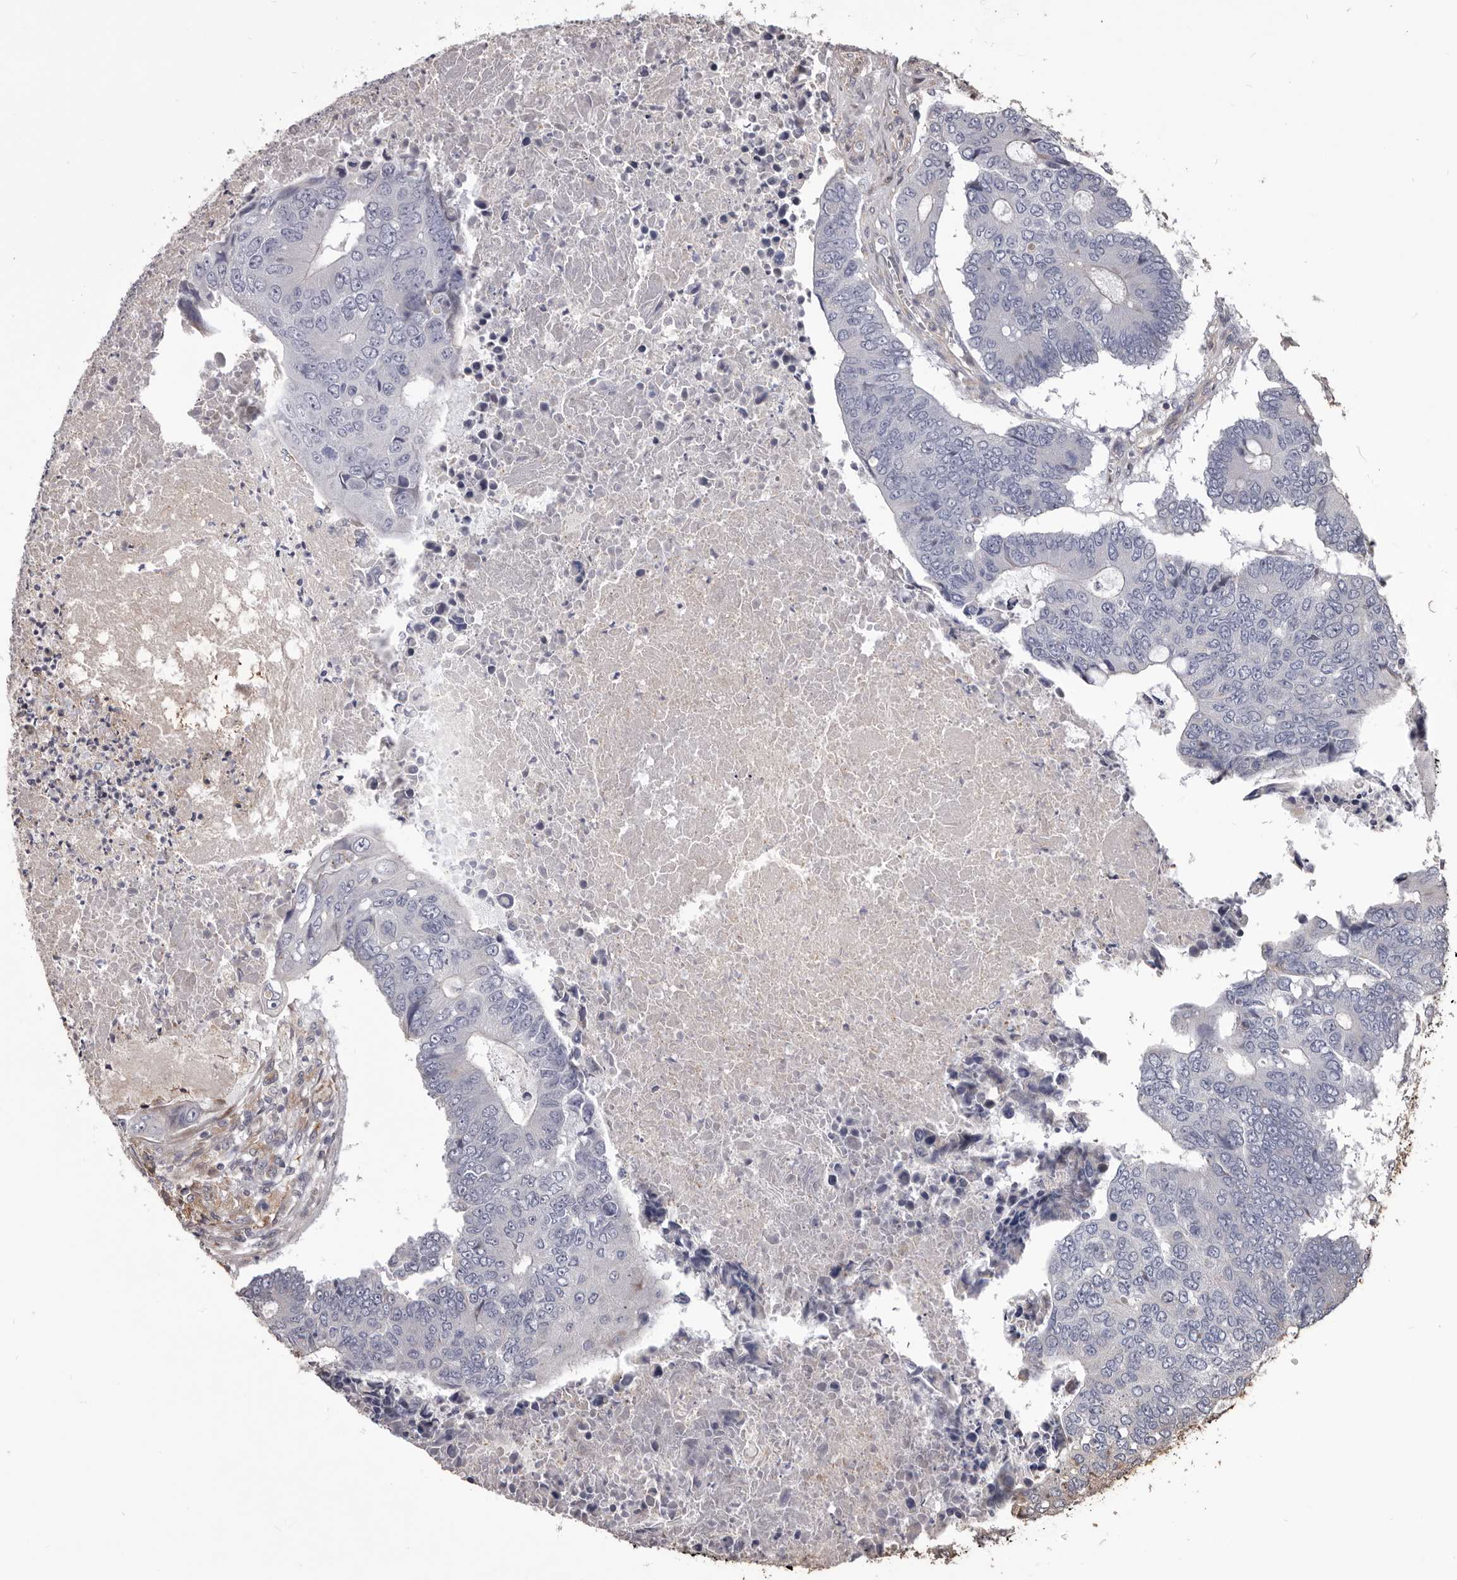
{"staining": {"intensity": "negative", "quantity": "none", "location": "none"}, "tissue": "colorectal cancer", "cell_type": "Tumor cells", "image_type": "cancer", "snomed": [{"axis": "morphology", "description": "Adenocarcinoma, NOS"}, {"axis": "topography", "description": "Colon"}], "caption": "Protein analysis of colorectal adenocarcinoma shows no significant staining in tumor cells.", "gene": "CEP104", "patient": {"sex": "male", "age": 87}}